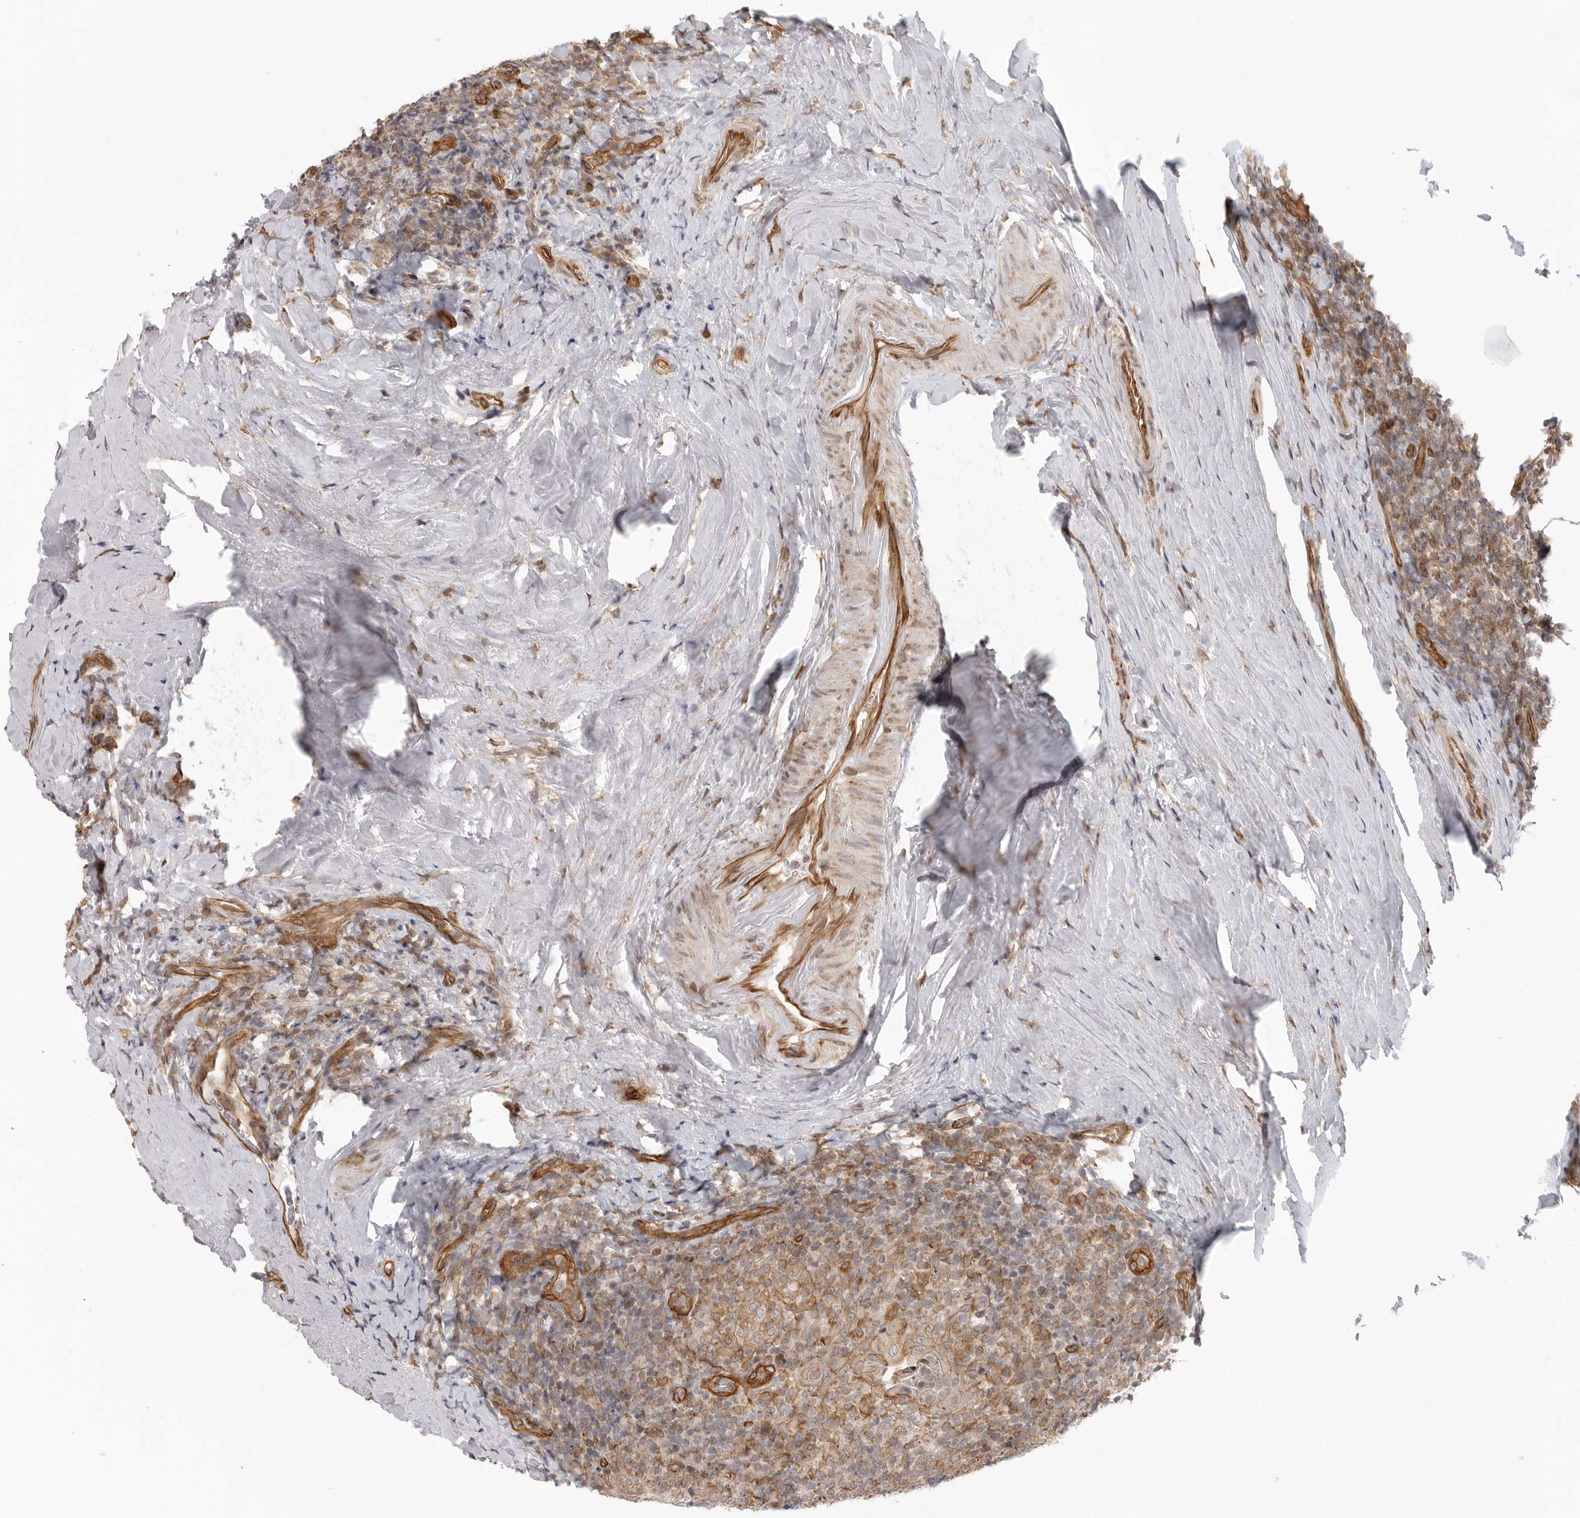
{"staining": {"intensity": "moderate", "quantity": "<25%", "location": "cytoplasmic/membranous"}, "tissue": "tonsil", "cell_type": "Germinal center cells", "image_type": "normal", "snomed": [{"axis": "morphology", "description": "Normal tissue, NOS"}, {"axis": "topography", "description": "Tonsil"}], "caption": "An IHC image of benign tissue is shown. Protein staining in brown shows moderate cytoplasmic/membranous positivity in tonsil within germinal center cells. (DAB IHC with brightfield microscopy, high magnification).", "gene": "ATOH7", "patient": {"sex": "male", "age": 37}}